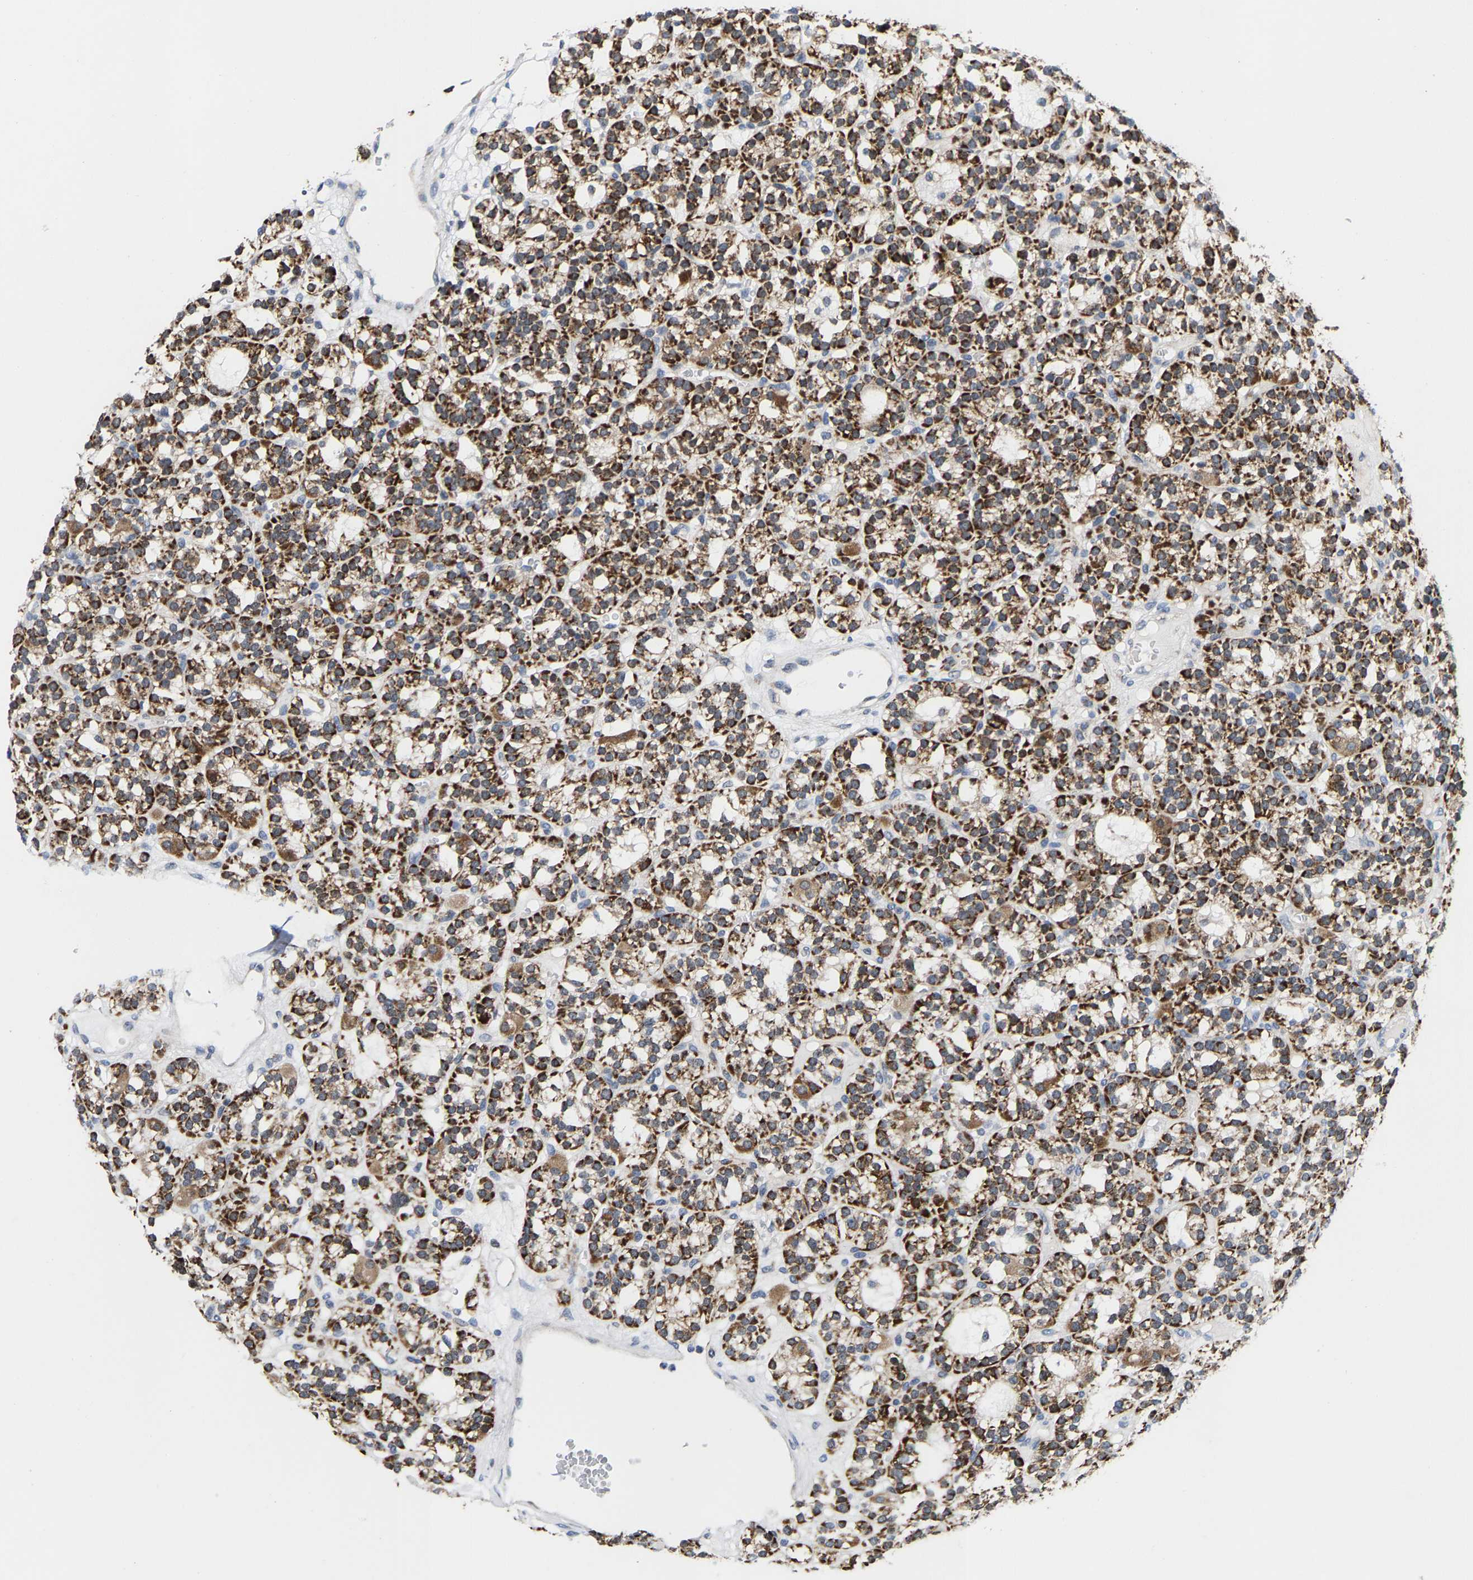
{"staining": {"intensity": "strong", "quantity": ">75%", "location": "cytoplasmic/membranous"}, "tissue": "parathyroid gland", "cell_type": "Glandular cells", "image_type": "normal", "snomed": [{"axis": "morphology", "description": "Normal tissue, NOS"}, {"axis": "morphology", "description": "Adenoma, NOS"}, {"axis": "topography", "description": "Parathyroid gland"}], "caption": "Parathyroid gland stained with a brown dye displays strong cytoplasmic/membranous positive expression in approximately >75% of glandular cells.", "gene": "TDRKH", "patient": {"sex": "female", "age": 58}}